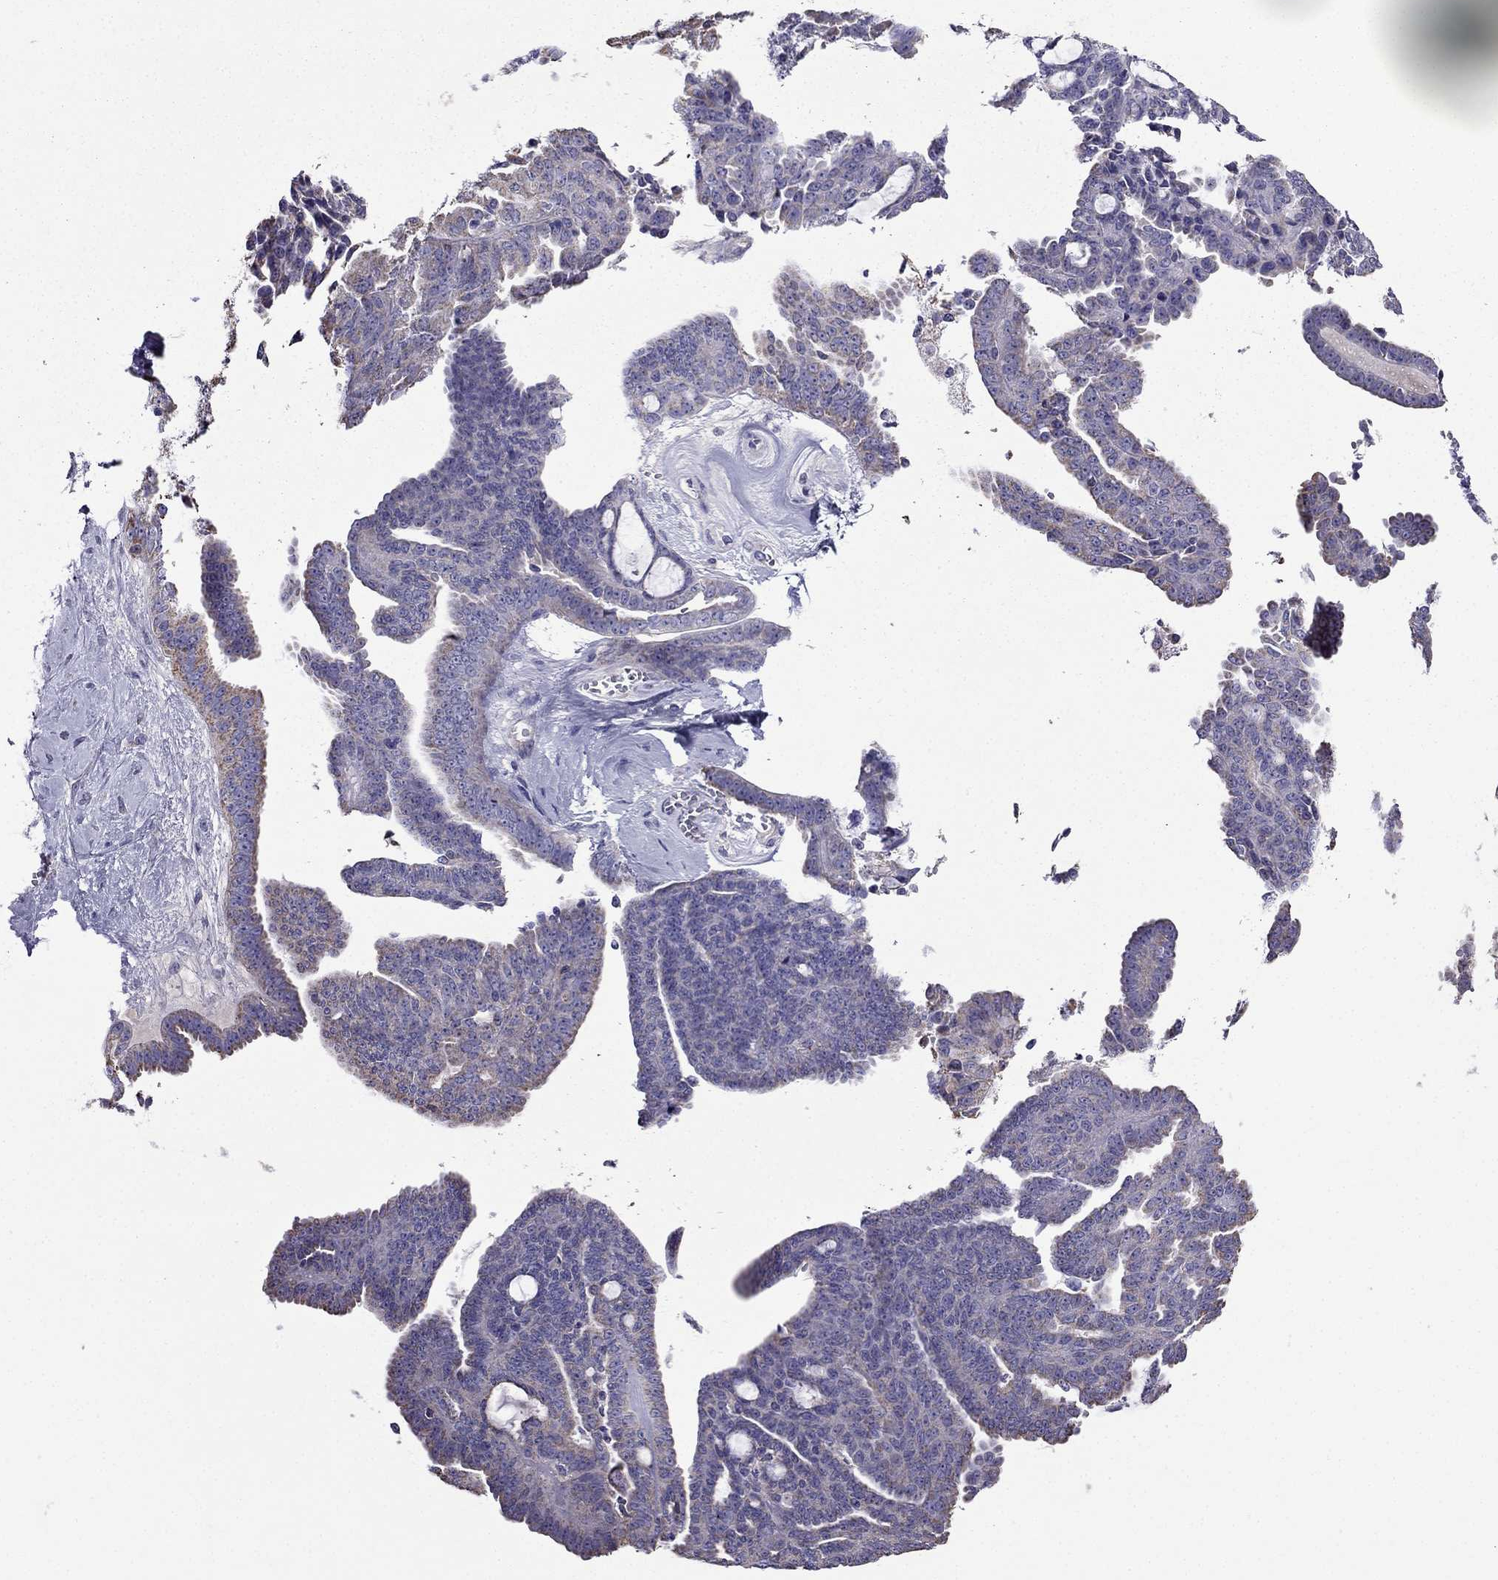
{"staining": {"intensity": "moderate", "quantity": "25%-75%", "location": "cytoplasmic/membranous"}, "tissue": "ovarian cancer", "cell_type": "Tumor cells", "image_type": "cancer", "snomed": [{"axis": "morphology", "description": "Cystadenocarcinoma, serous, NOS"}, {"axis": "topography", "description": "Ovary"}], "caption": "This photomicrograph demonstrates IHC staining of human serous cystadenocarcinoma (ovarian), with medium moderate cytoplasmic/membranous positivity in approximately 25%-75% of tumor cells.", "gene": "DSC1", "patient": {"sex": "female", "age": 71}}